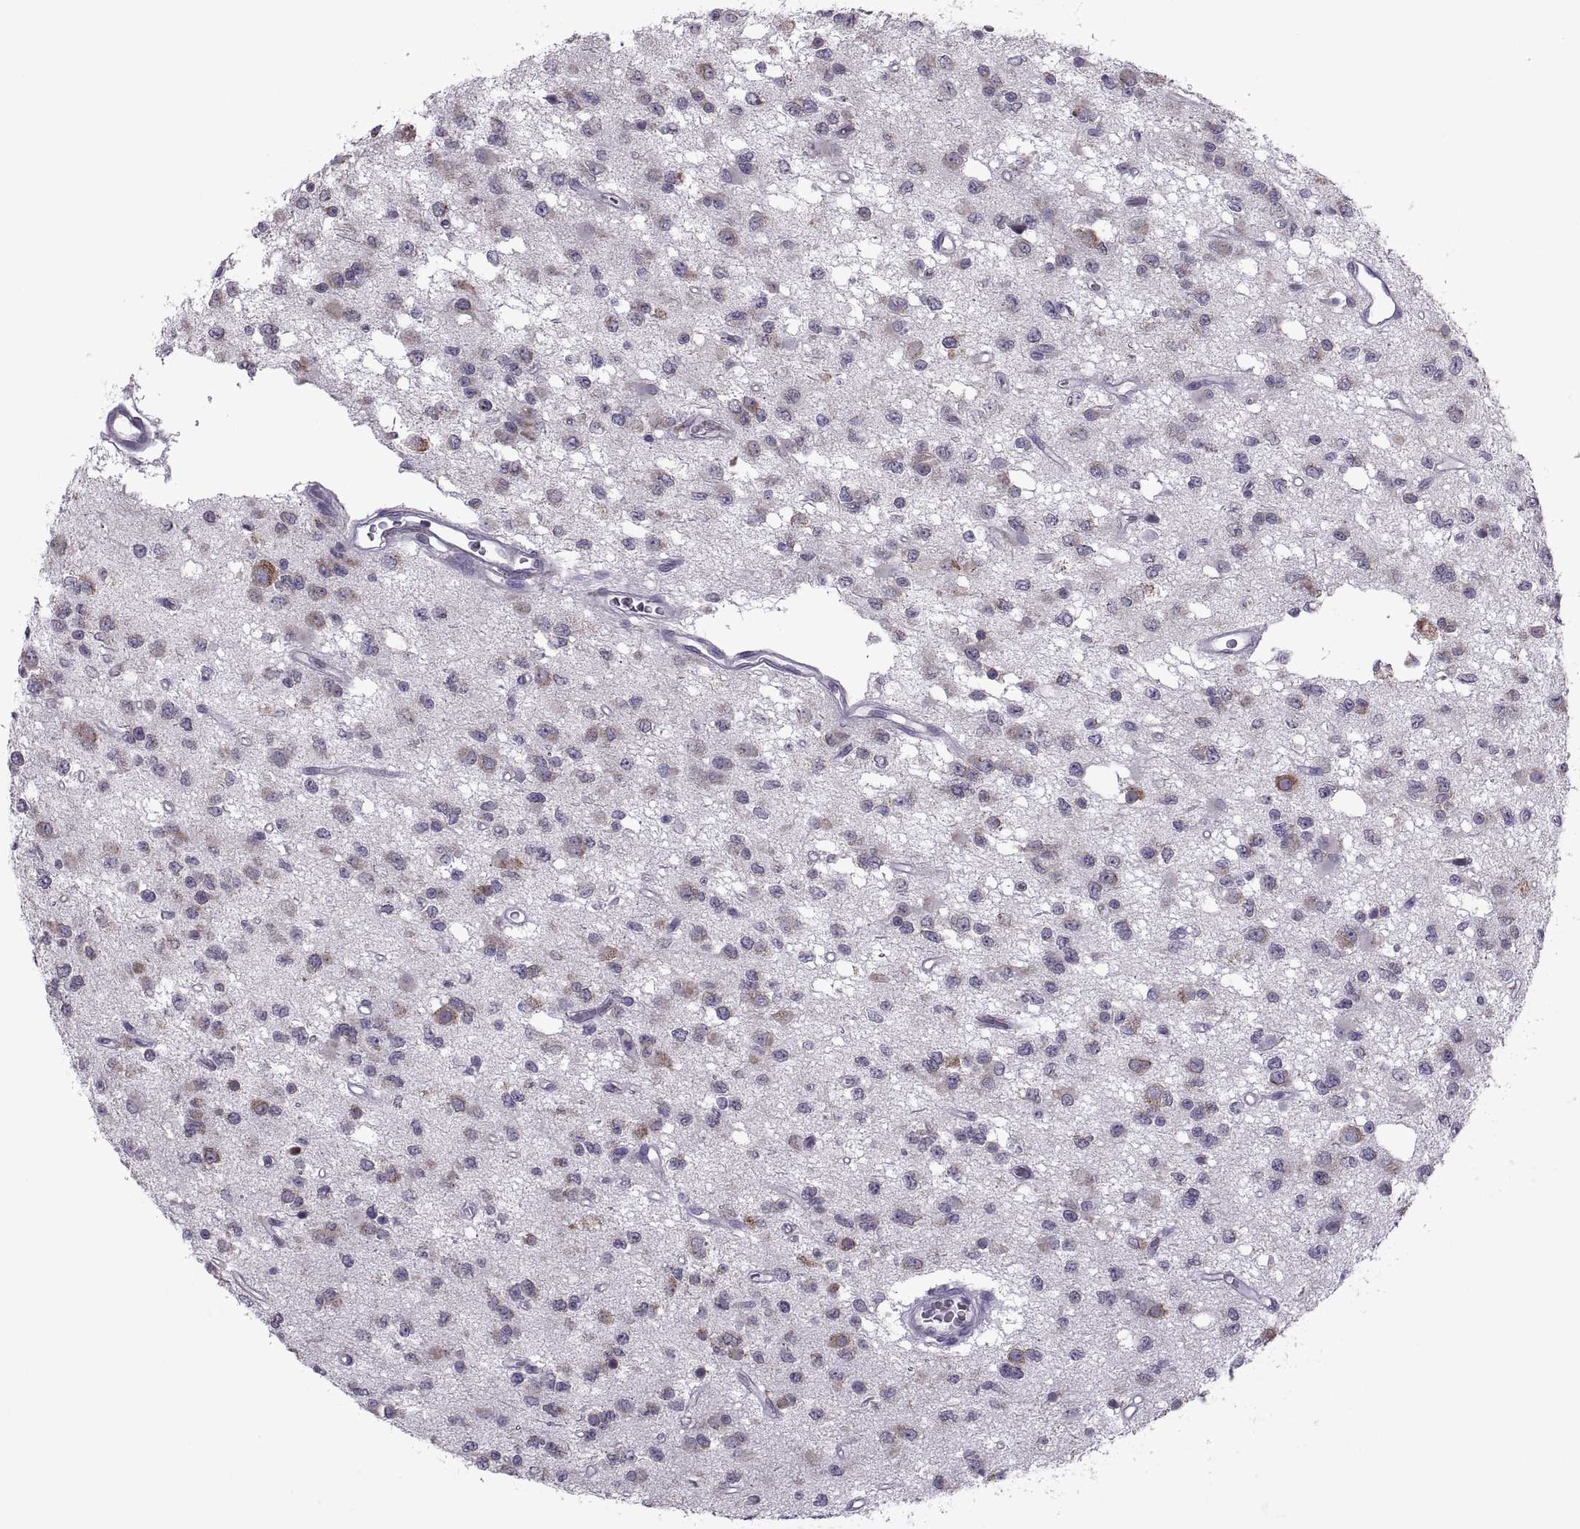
{"staining": {"intensity": "moderate", "quantity": "25%-75%", "location": "cytoplasmic/membranous"}, "tissue": "glioma", "cell_type": "Tumor cells", "image_type": "cancer", "snomed": [{"axis": "morphology", "description": "Glioma, malignant, Low grade"}, {"axis": "topography", "description": "Brain"}], "caption": "Brown immunohistochemical staining in human glioma demonstrates moderate cytoplasmic/membranous staining in about 25%-75% of tumor cells.", "gene": "PABPC1", "patient": {"sex": "female", "age": 45}}